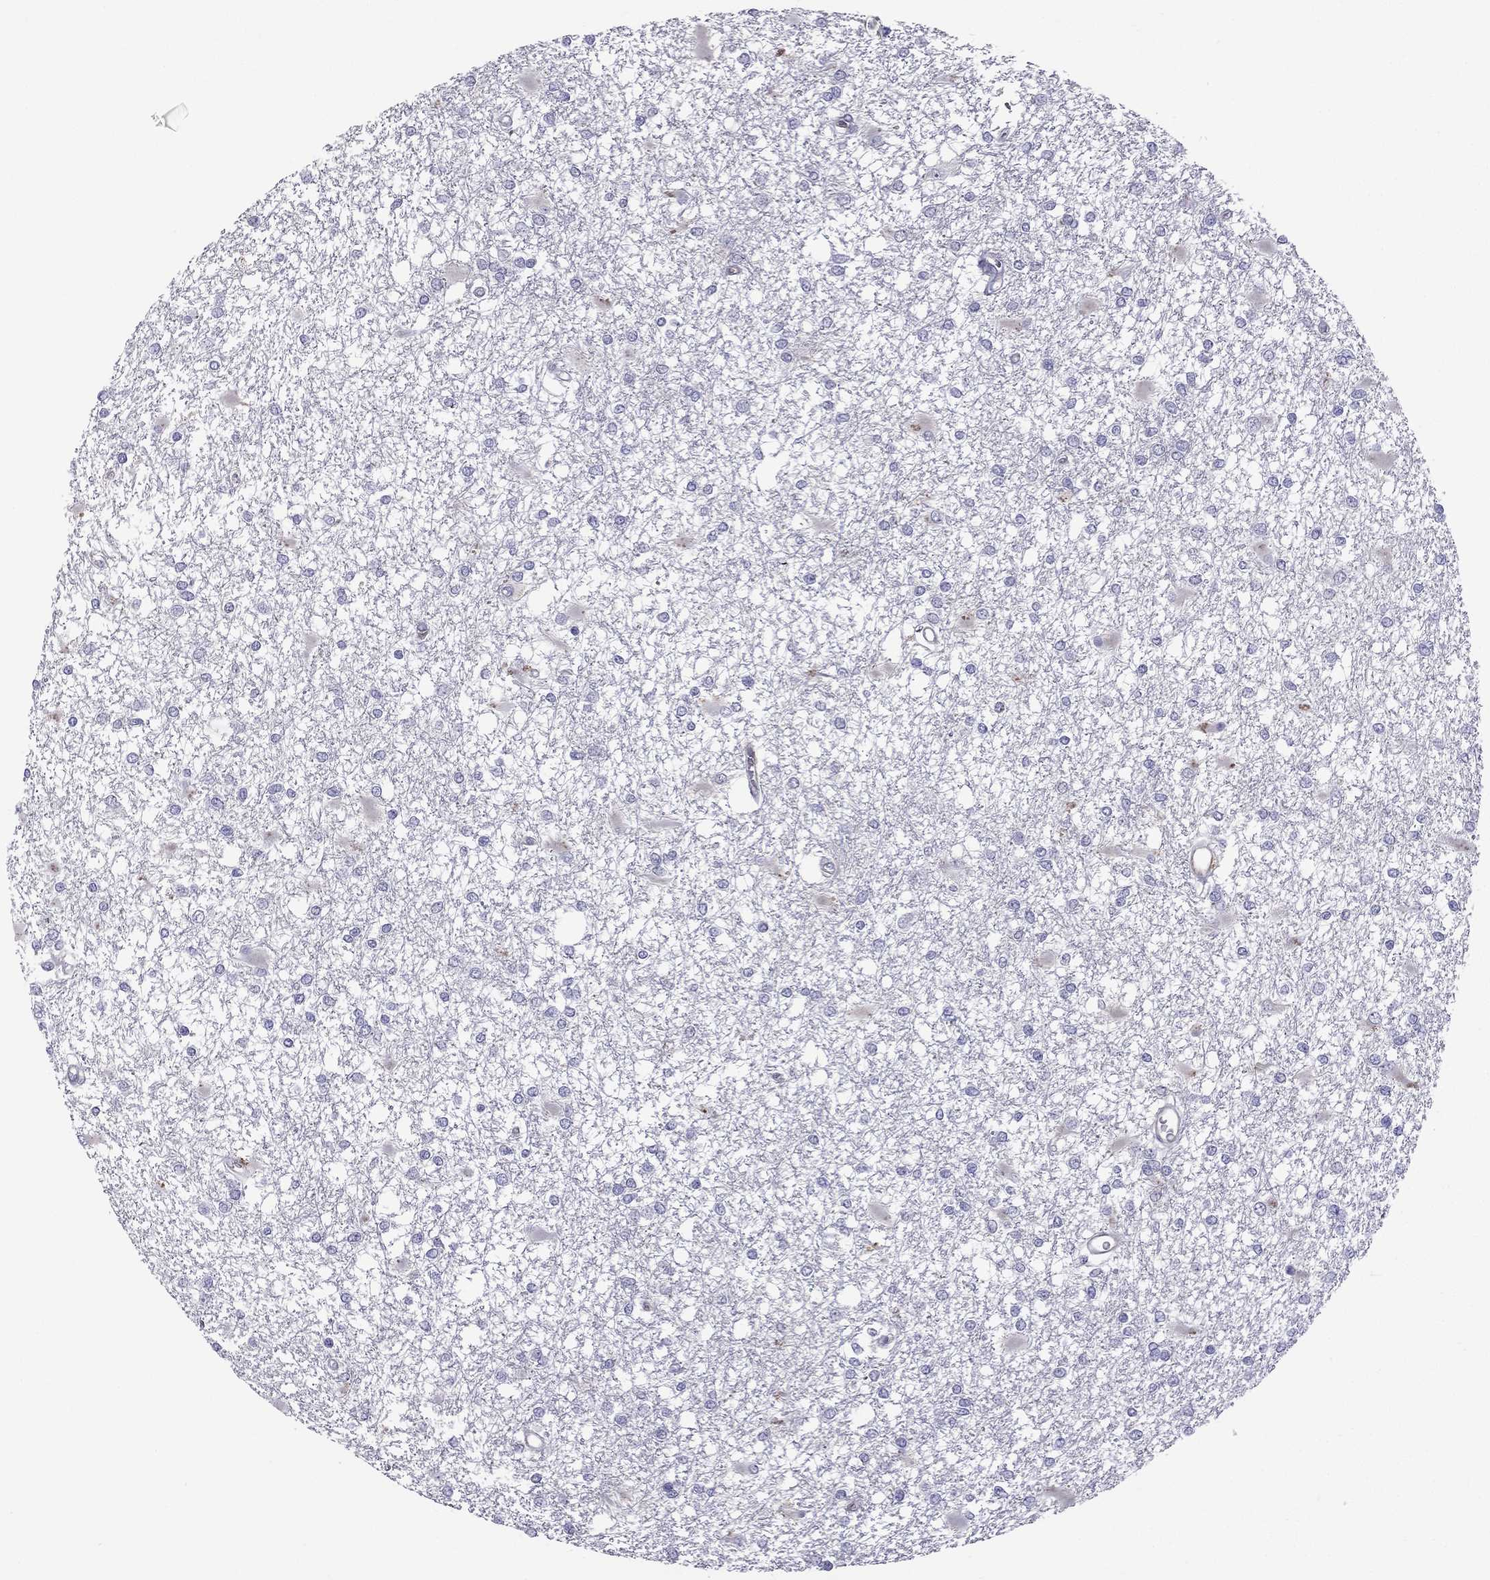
{"staining": {"intensity": "negative", "quantity": "none", "location": "none"}, "tissue": "glioma", "cell_type": "Tumor cells", "image_type": "cancer", "snomed": [{"axis": "morphology", "description": "Glioma, malignant, High grade"}, {"axis": "topography", "description": "Cerebral cortex"}], "caption": "Photomicrograph shows no protein positivity in tumor cells of malignant glioma (high-grade) tissue.", "gene": "STOML3", "patient": {"sex": "male", "age": 79}}